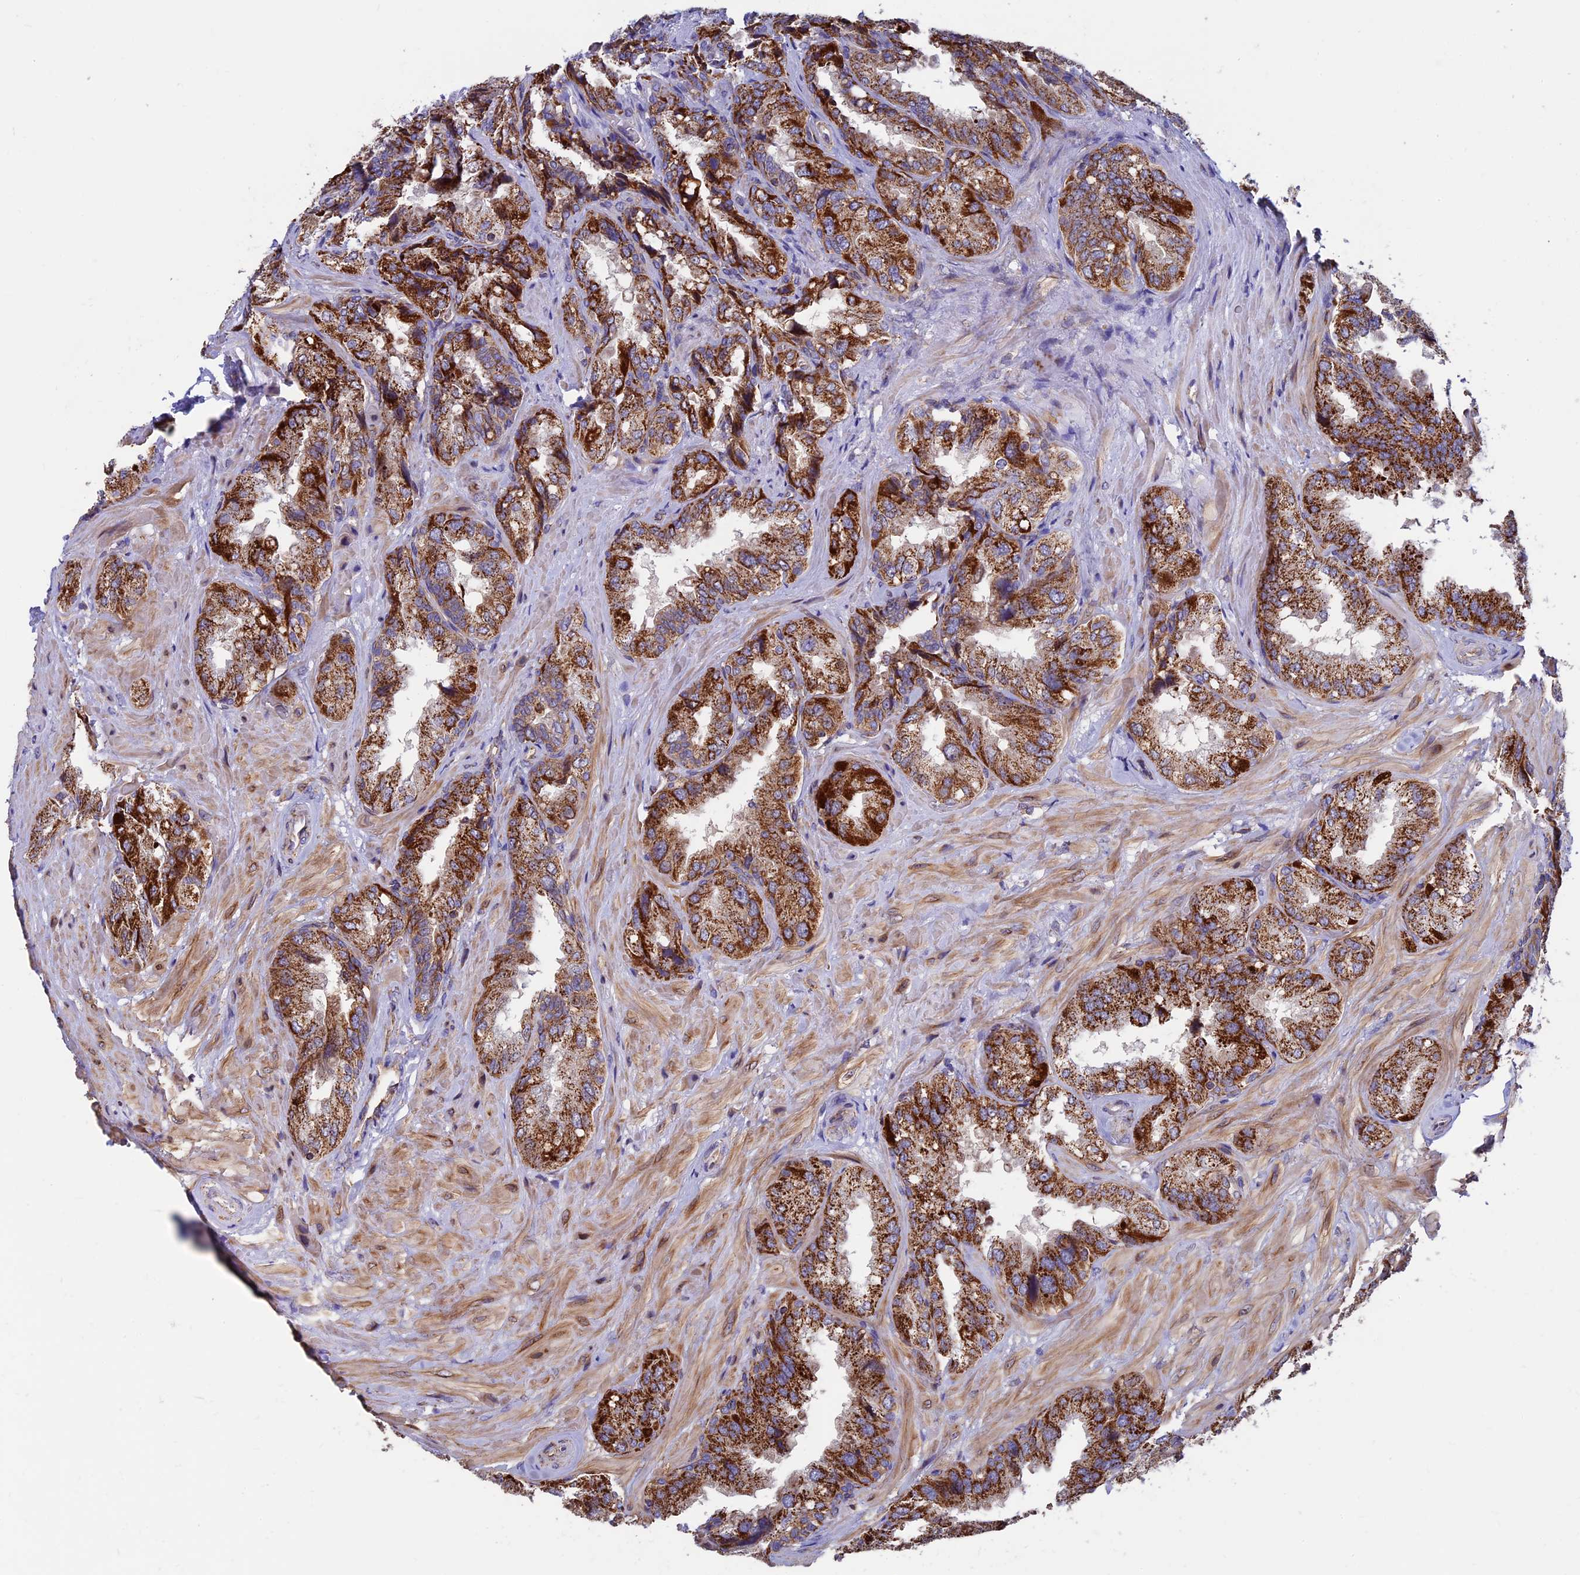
{"staining": {"intensity": "strong", "quantity": ">75%", "location": "cytoplasmic/membranous"}, "tissue": "seminal vesicle", "cell_type": "Glandular cells", "image_type": "normal", "snomed": [{"axis": "morphology", "description": "Normal tissue, NOS"}, {"axis": "topography", "description": "Prostate and seminal vesicle, NOS"}, {"axis": "topography", "description": "Prostate"}, {"axis": "topography", "description": "Seminal veicle"}], "caption": "The histopathology image exhibits staining of benign seminal vesicle, revealing strong cytoplasmic/membranous protein expression (brown color) within glandular cells. Using DAB (3,3'-diaminobenzidine) (brown) and hematoxylin (blue) stains, captured at high magnification using brightfield microscopy.", "gene": "SLC9A5", "patient": {"sex": "male", "age": 67}}